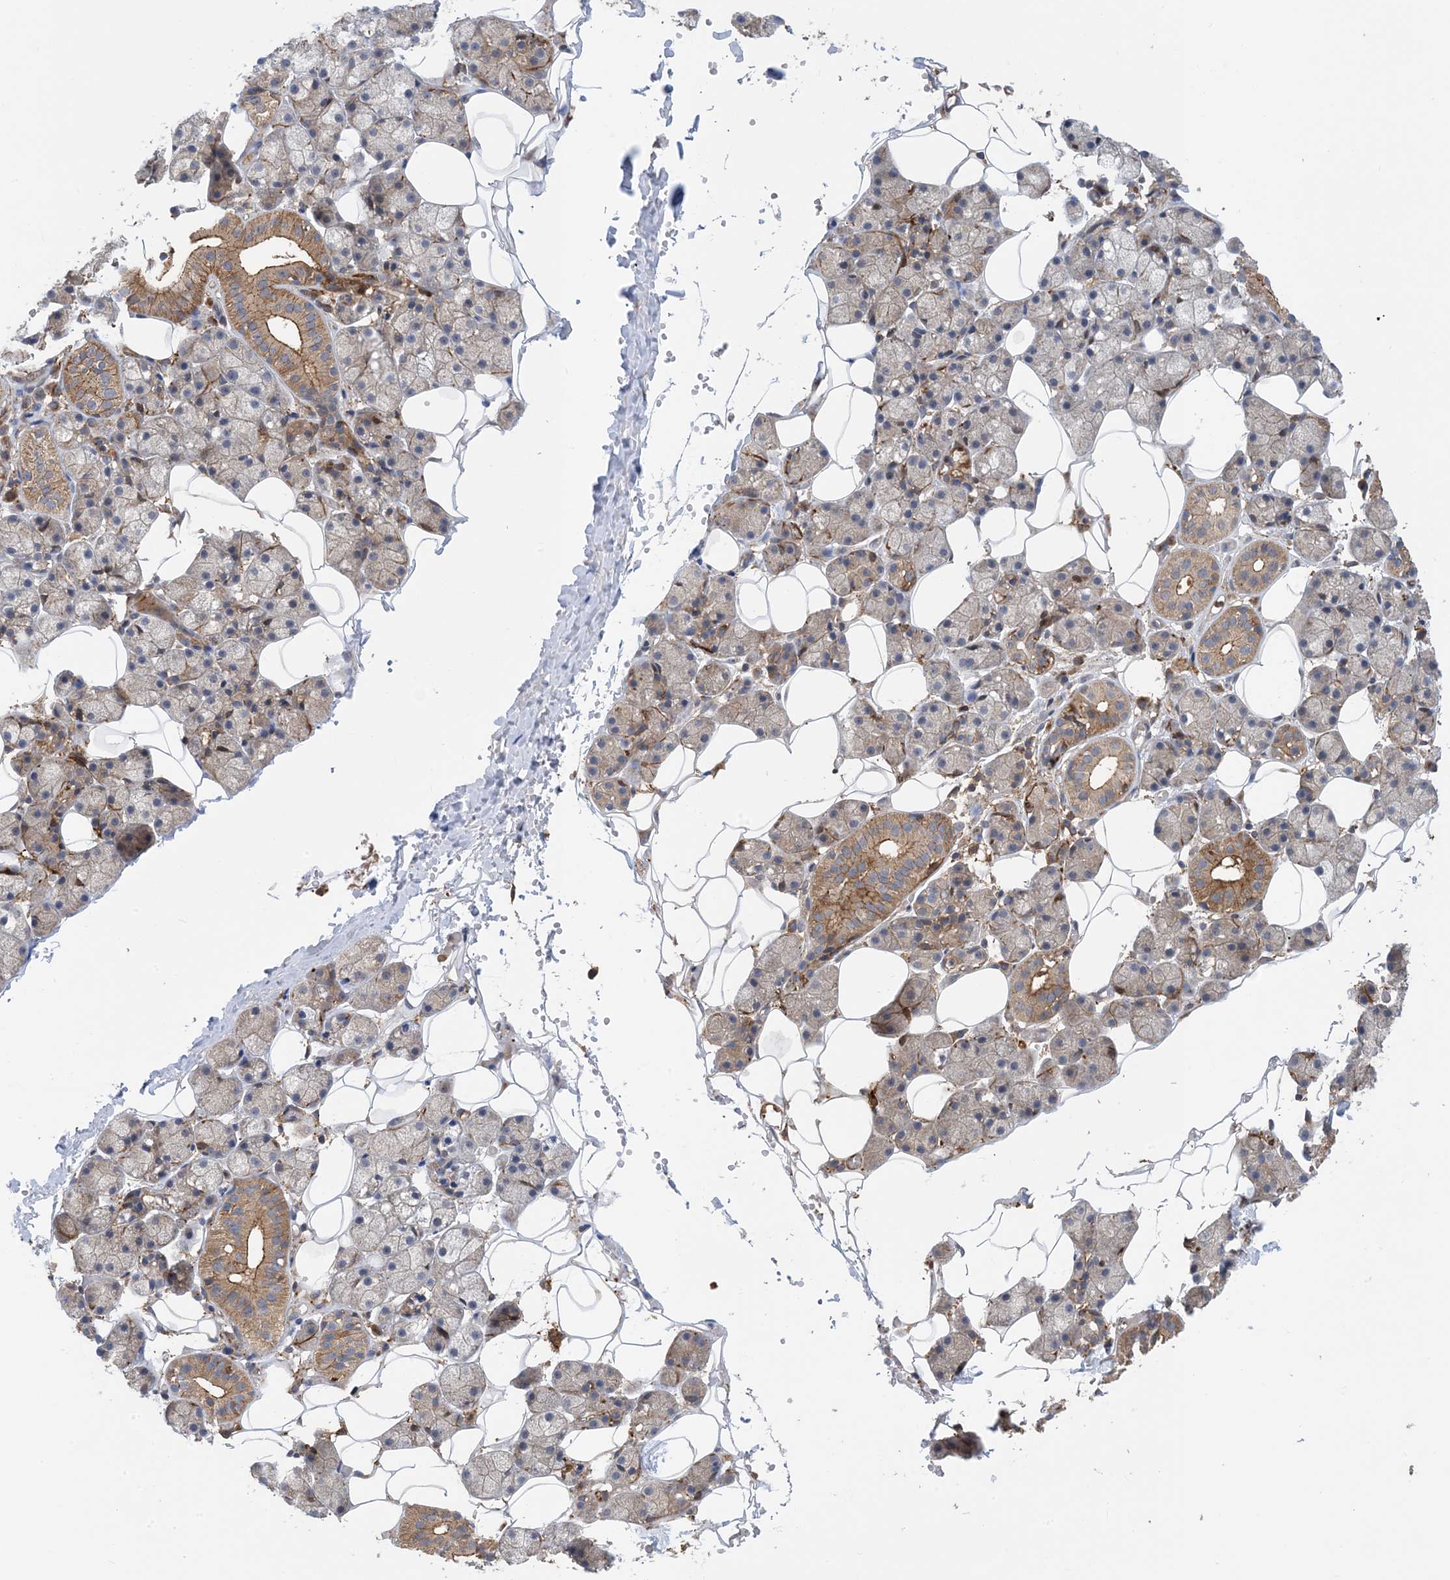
{"staining": {"intensity": "moderate", "quantity": "<25%", "location": "cytoplasmic/membranous"}, "tissue": "salivary gland", "cell_type": "Glandular cells", "image_type": "normal", "snomed": [{"axis": "morphology", "description": "Normal tissue, NOS"}, {"axis": "topography", "description": "Salivary gland"}], "caption": "This is an image of IHC staining of unremarkable salivary gland, which shows moderate expression in the cytoplasmic/membranous of glandular cells.", "gene": "HS1BP3", "patient": {"sex": "female", "age": 33}}